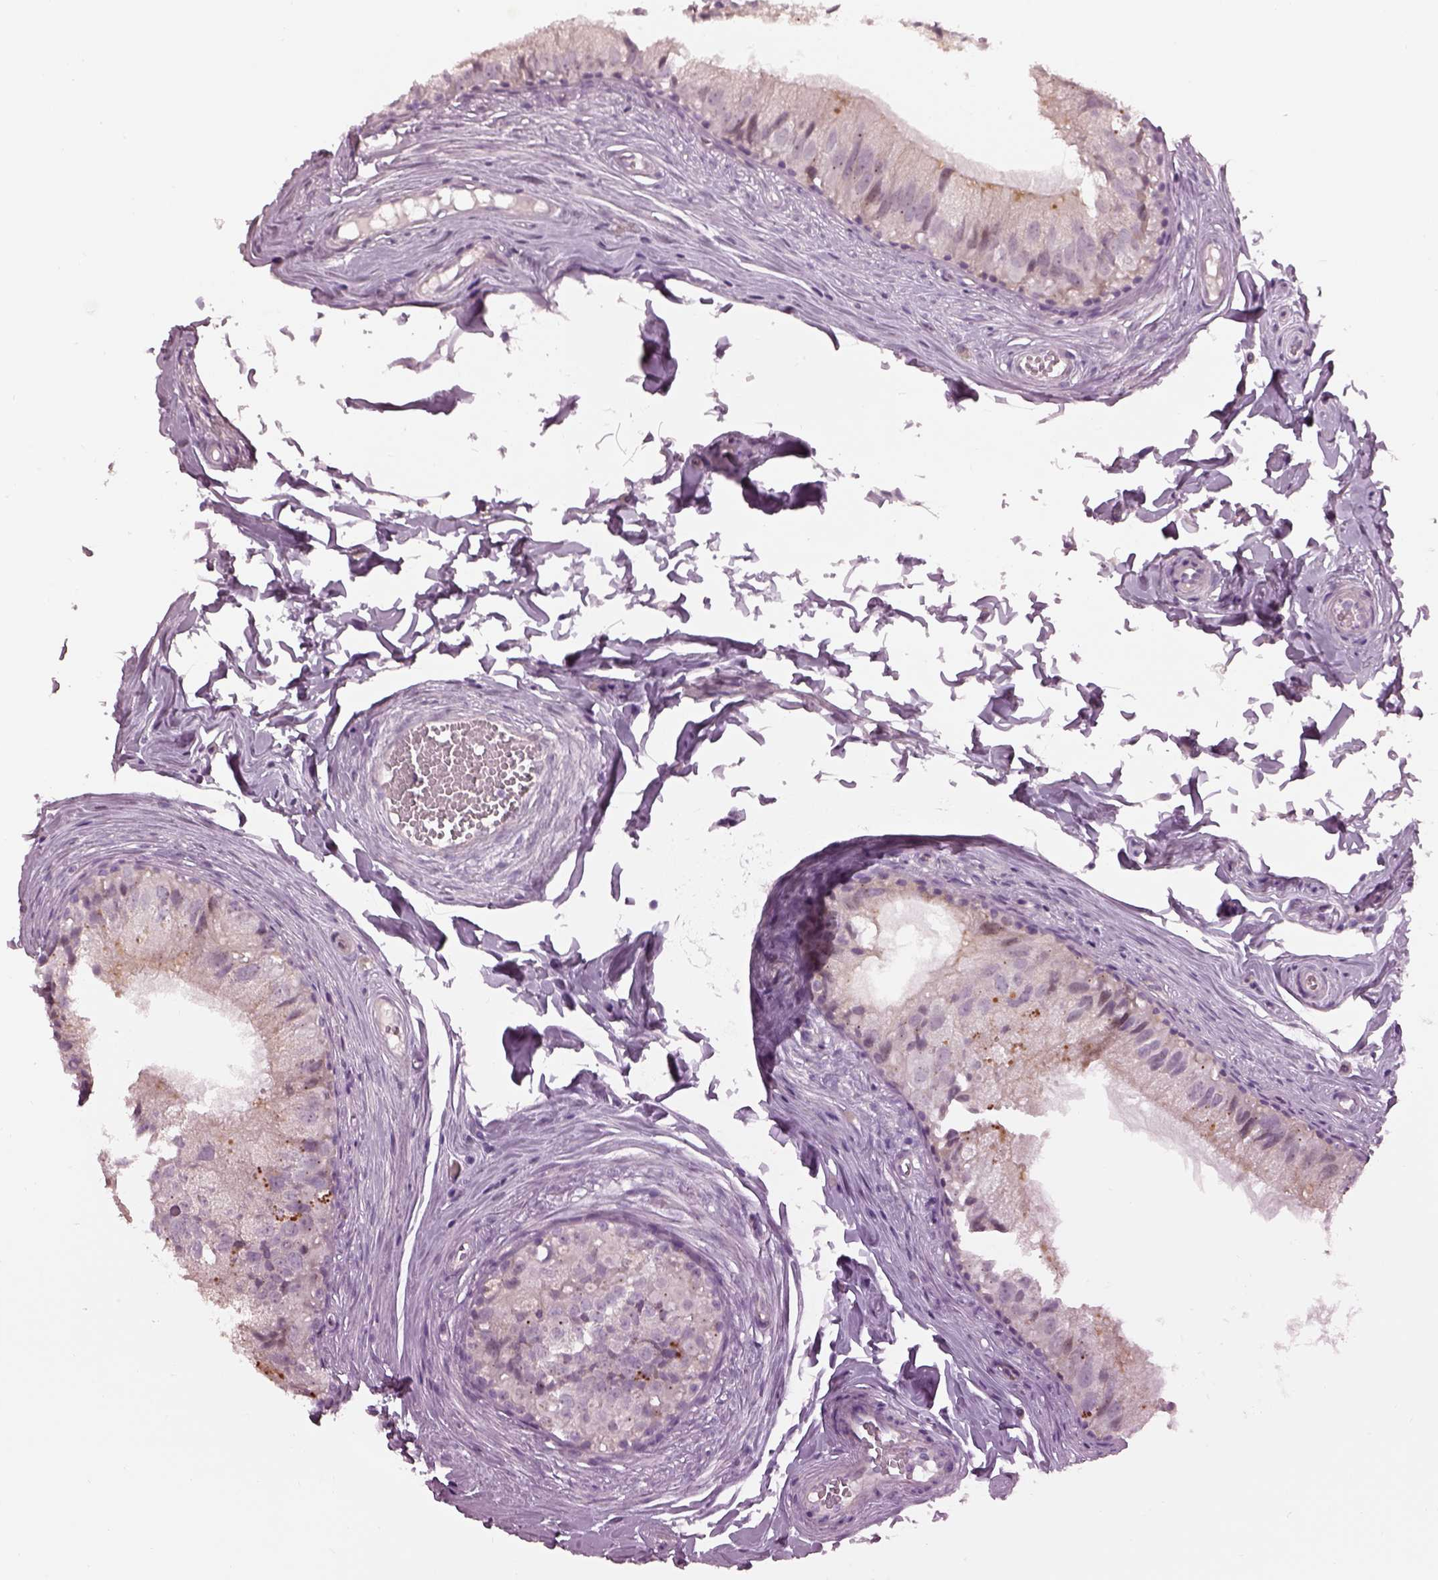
{"staining": {"intensity": "negative", "quantity": "none", "location": "none"}, "tissue": "epididymis", "cell_type": "Glandular cells", "image_type": "normal", "snomed": [{"axis": "morphology", "description": "Normal tissue, NOS"}, {"axis": "topography", "description": "Epididymis"}], "caption": "The micrograph demonstrates no staining of glandular cells in normal epididymis. The staining is performed using DAB (3,3'-diaminobenzidine) brown chromogen with nuclei counter-stained in using hematoxylin.", "gene": "CACNG4", "patient": {"sex": "male", "age": 45}}